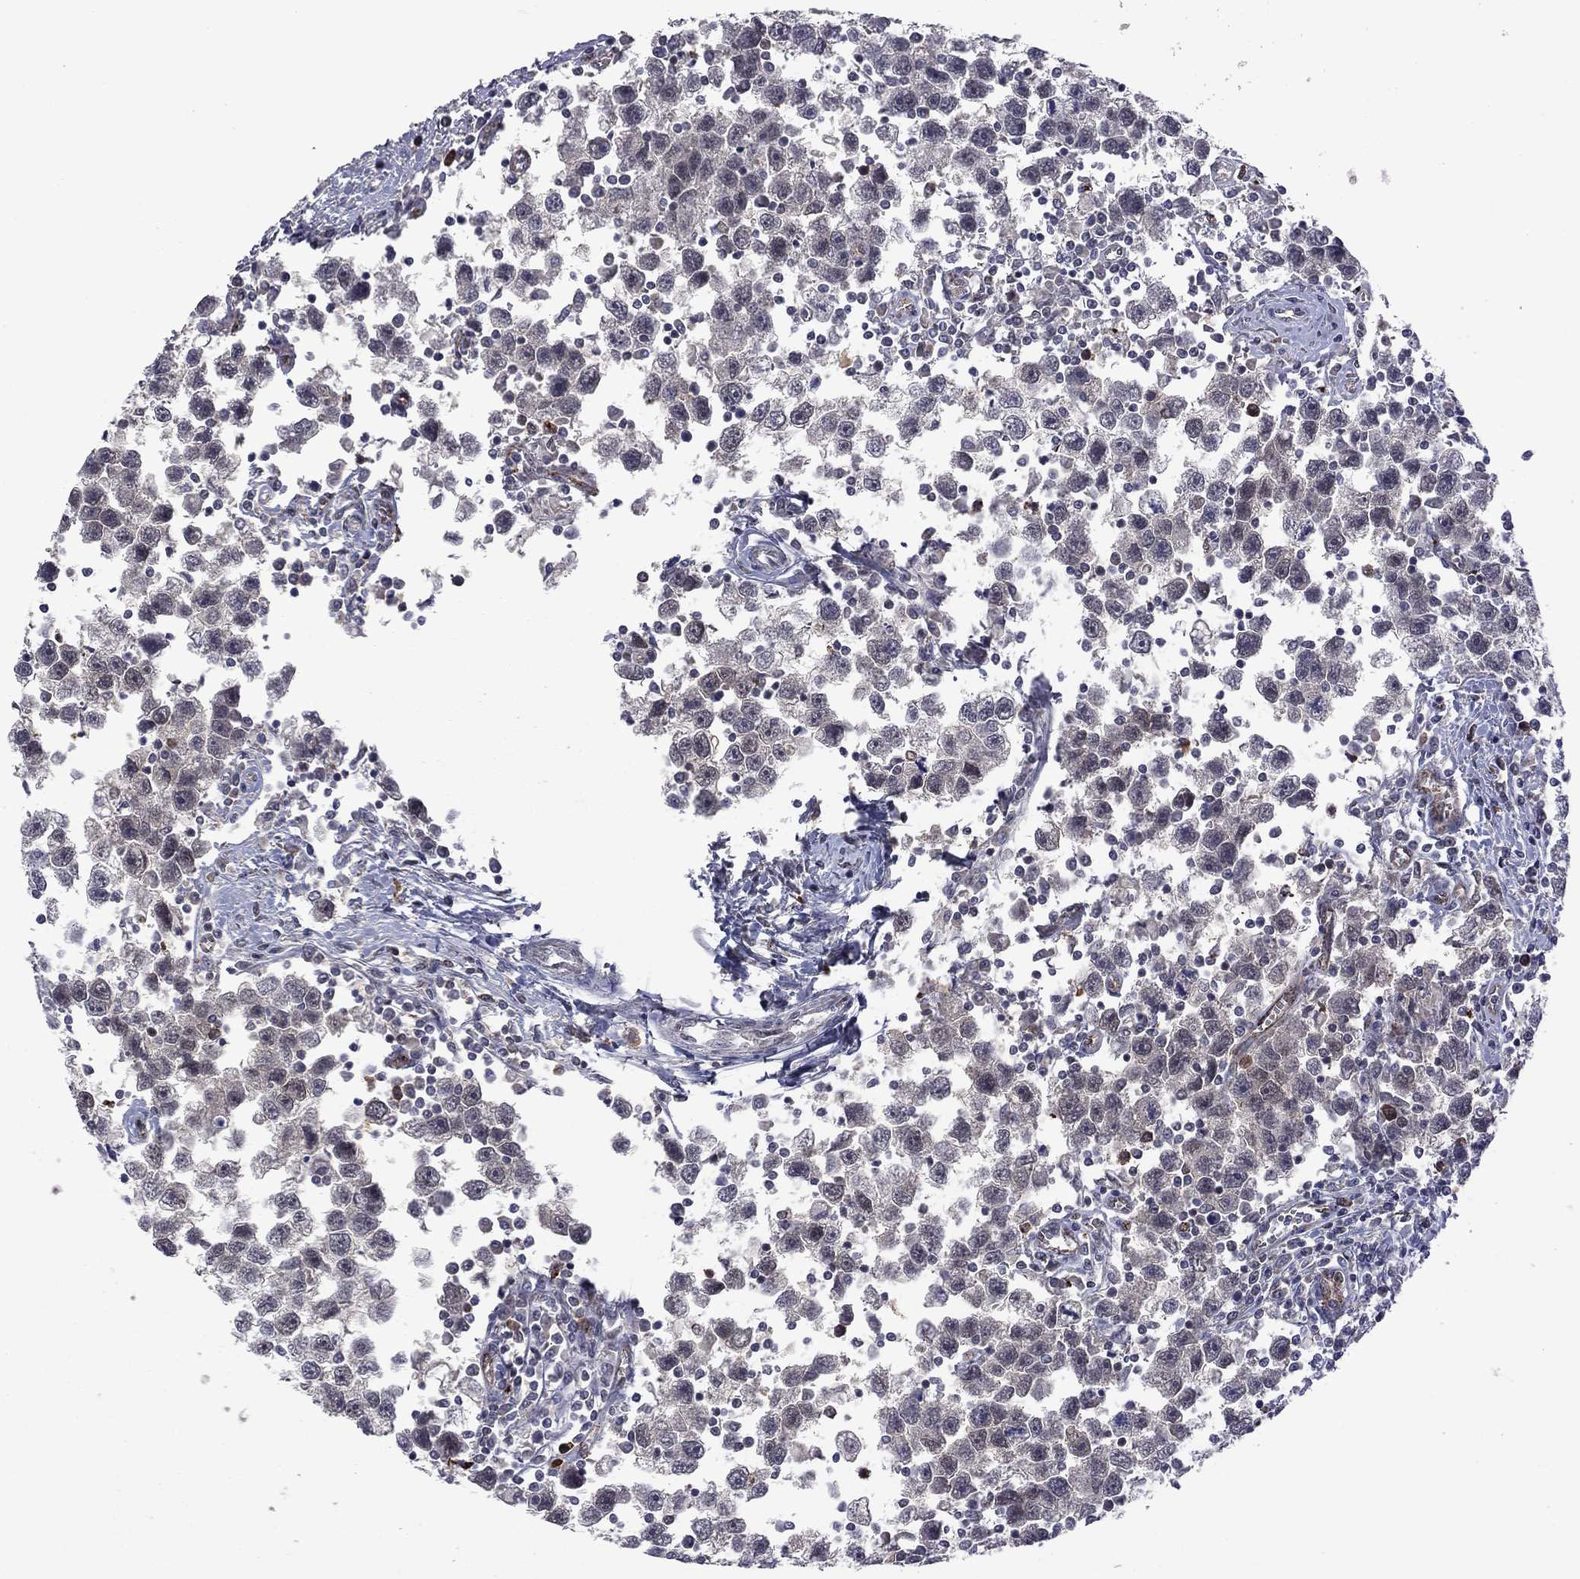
{"staining": {"intensity": "negative", "quantity": "none", "location": "none"}, "tissue": "testis cancer", "cell_type": "Tumor cells", "image_type": "cancer", "snomed": [{"axis": "morphology", "description": "Seminoma, NOS"}, {"axis": "topography", "description": "Testis"}], "caption": "Testis seminoma stained for a protein using immunohistochemistry reveals no staining tumor cells.", "gene": "GPAA1", "patient": {"sex": "male", "age": 30}}